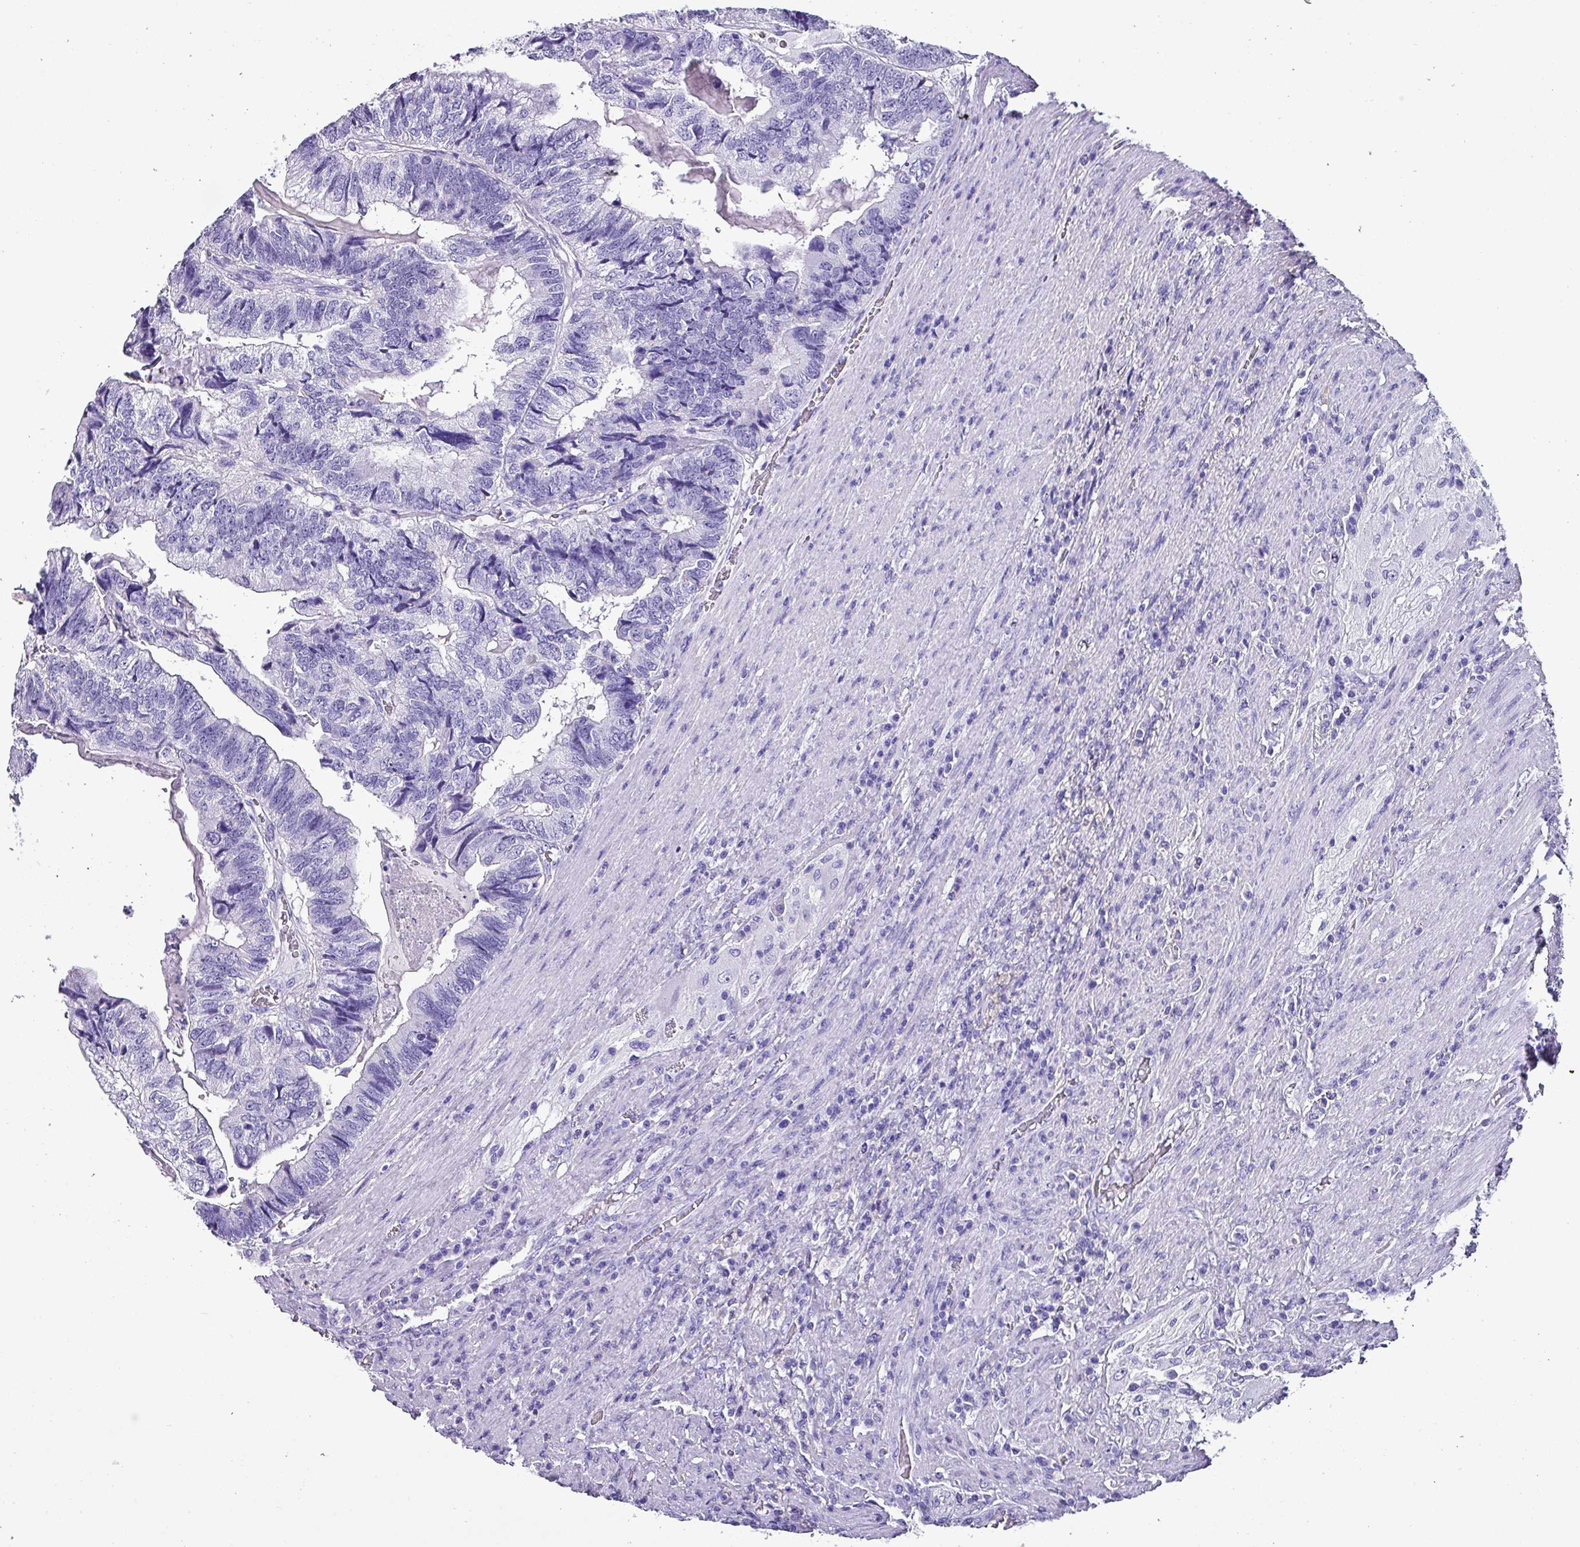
{"staining": {"intensity": "negative", "quantity": "none", "location": "none"}, "tissue": "colorectal cancer", "cell_type": "Tumor cells", "image_type": "cancer", "snomed": [{"axis": "morphology", "description": "Adenocarcinoma, NOS"}, {"axis": "topography", "description": "Colon"}], "caption": "Tumor cells are negative for brown protein staining in colorectal cancer (adenocarcinoma).", "gene": "KRT6C", "patient": {"sex": "female", "age": 67}}